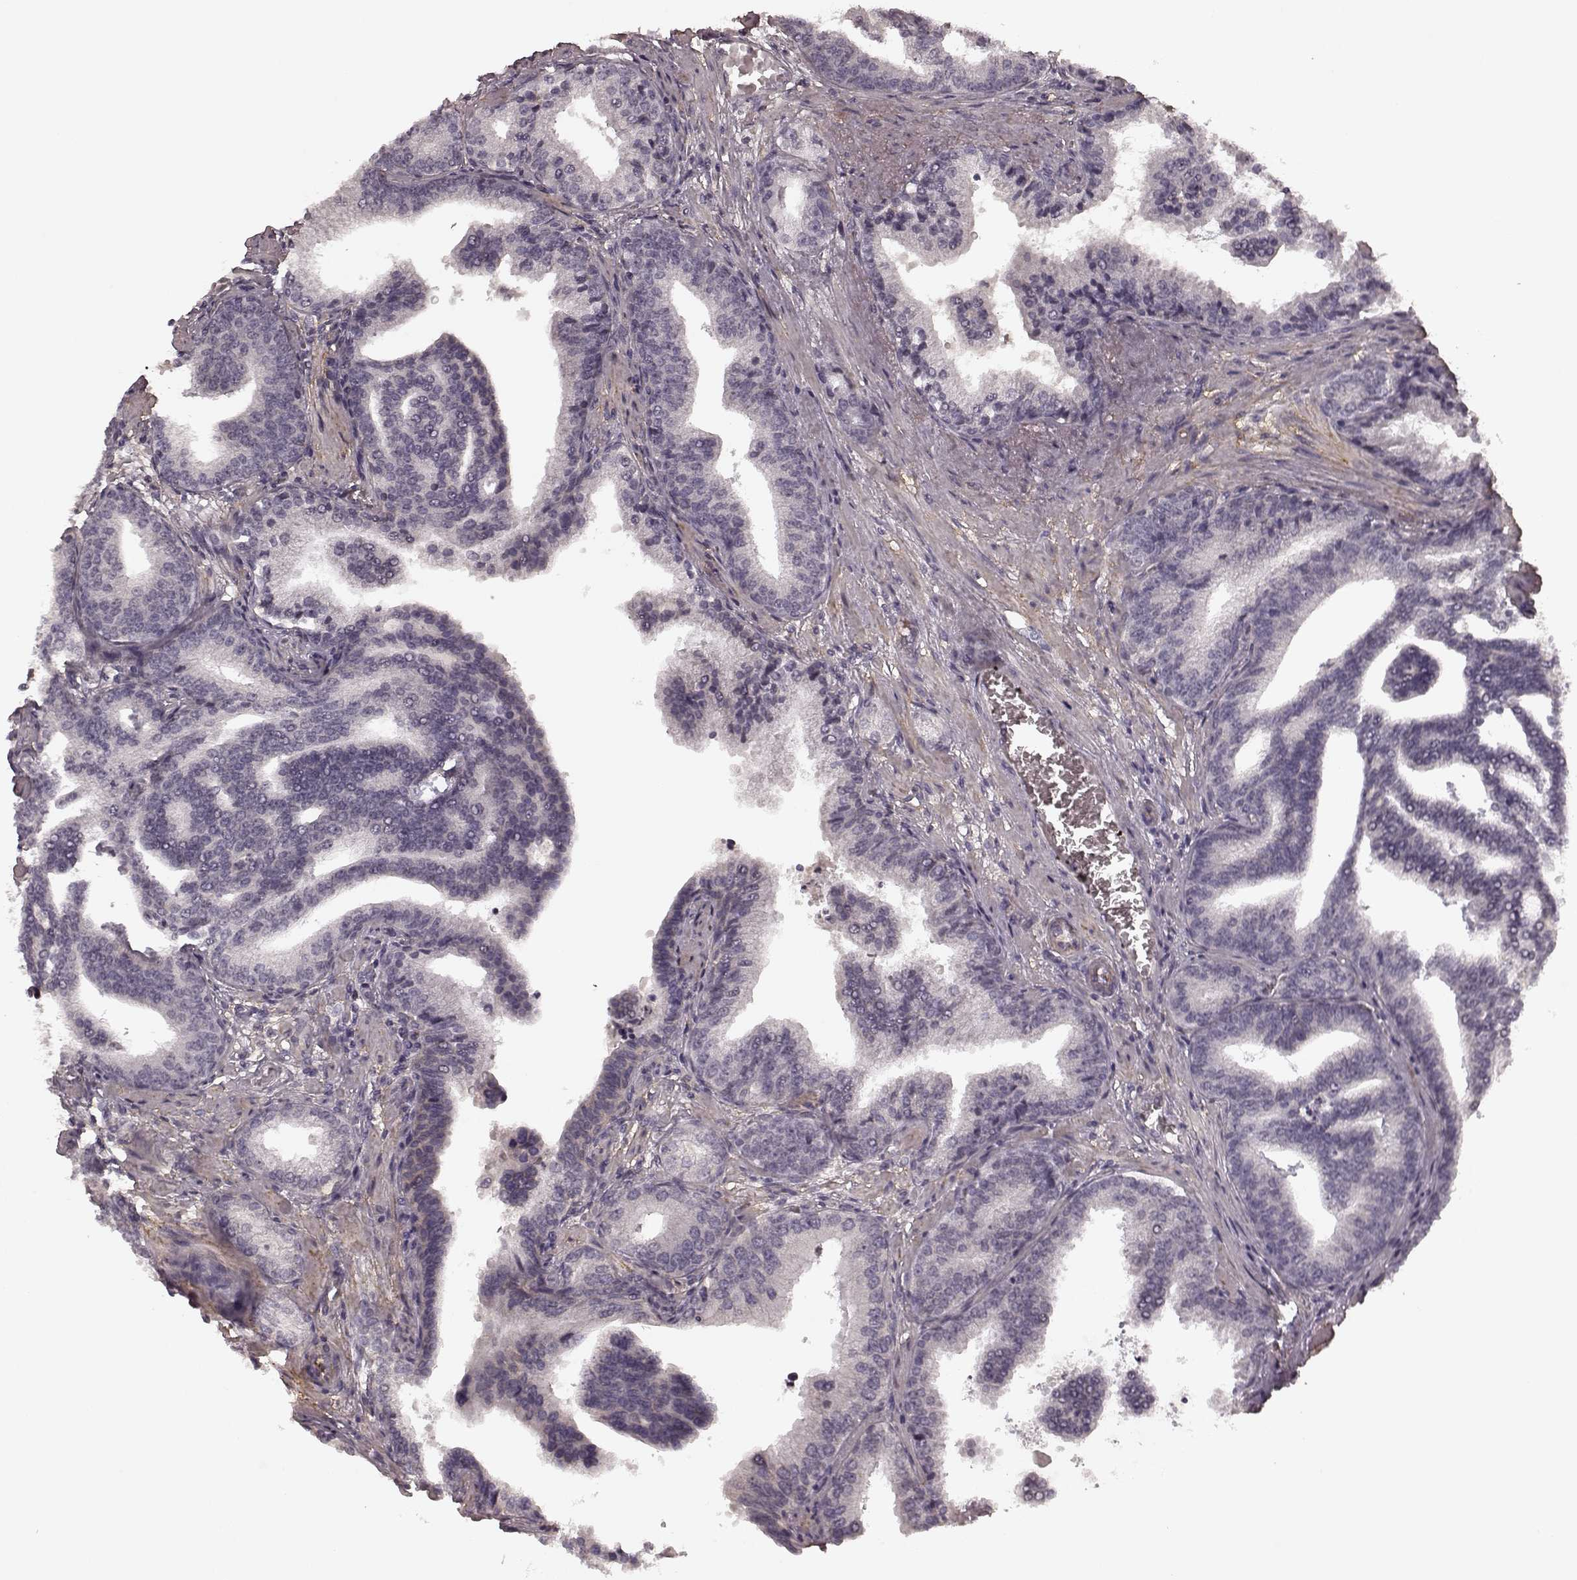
{"staining": {"intensity": "negative", "quantity": "none", "location": "none"}, "tissue": "prostate cancer", "cell_type": "Tumor cells", "image_type": "cancer", "snomed": [{"axis": "morphology", "description": "Adenocarcinoma, NOS"}, {"axis": "topography", "description": "Prostate"}], "caption": "A high-resolution photomicrograph shows immunohistochemistry (IHC) staining of prostate cancer (adenocarcinoma), which reveals no significant positivity in tumor cells.", "gene": "PRKCE", "patient": {"sex": "male", "age": 64}}